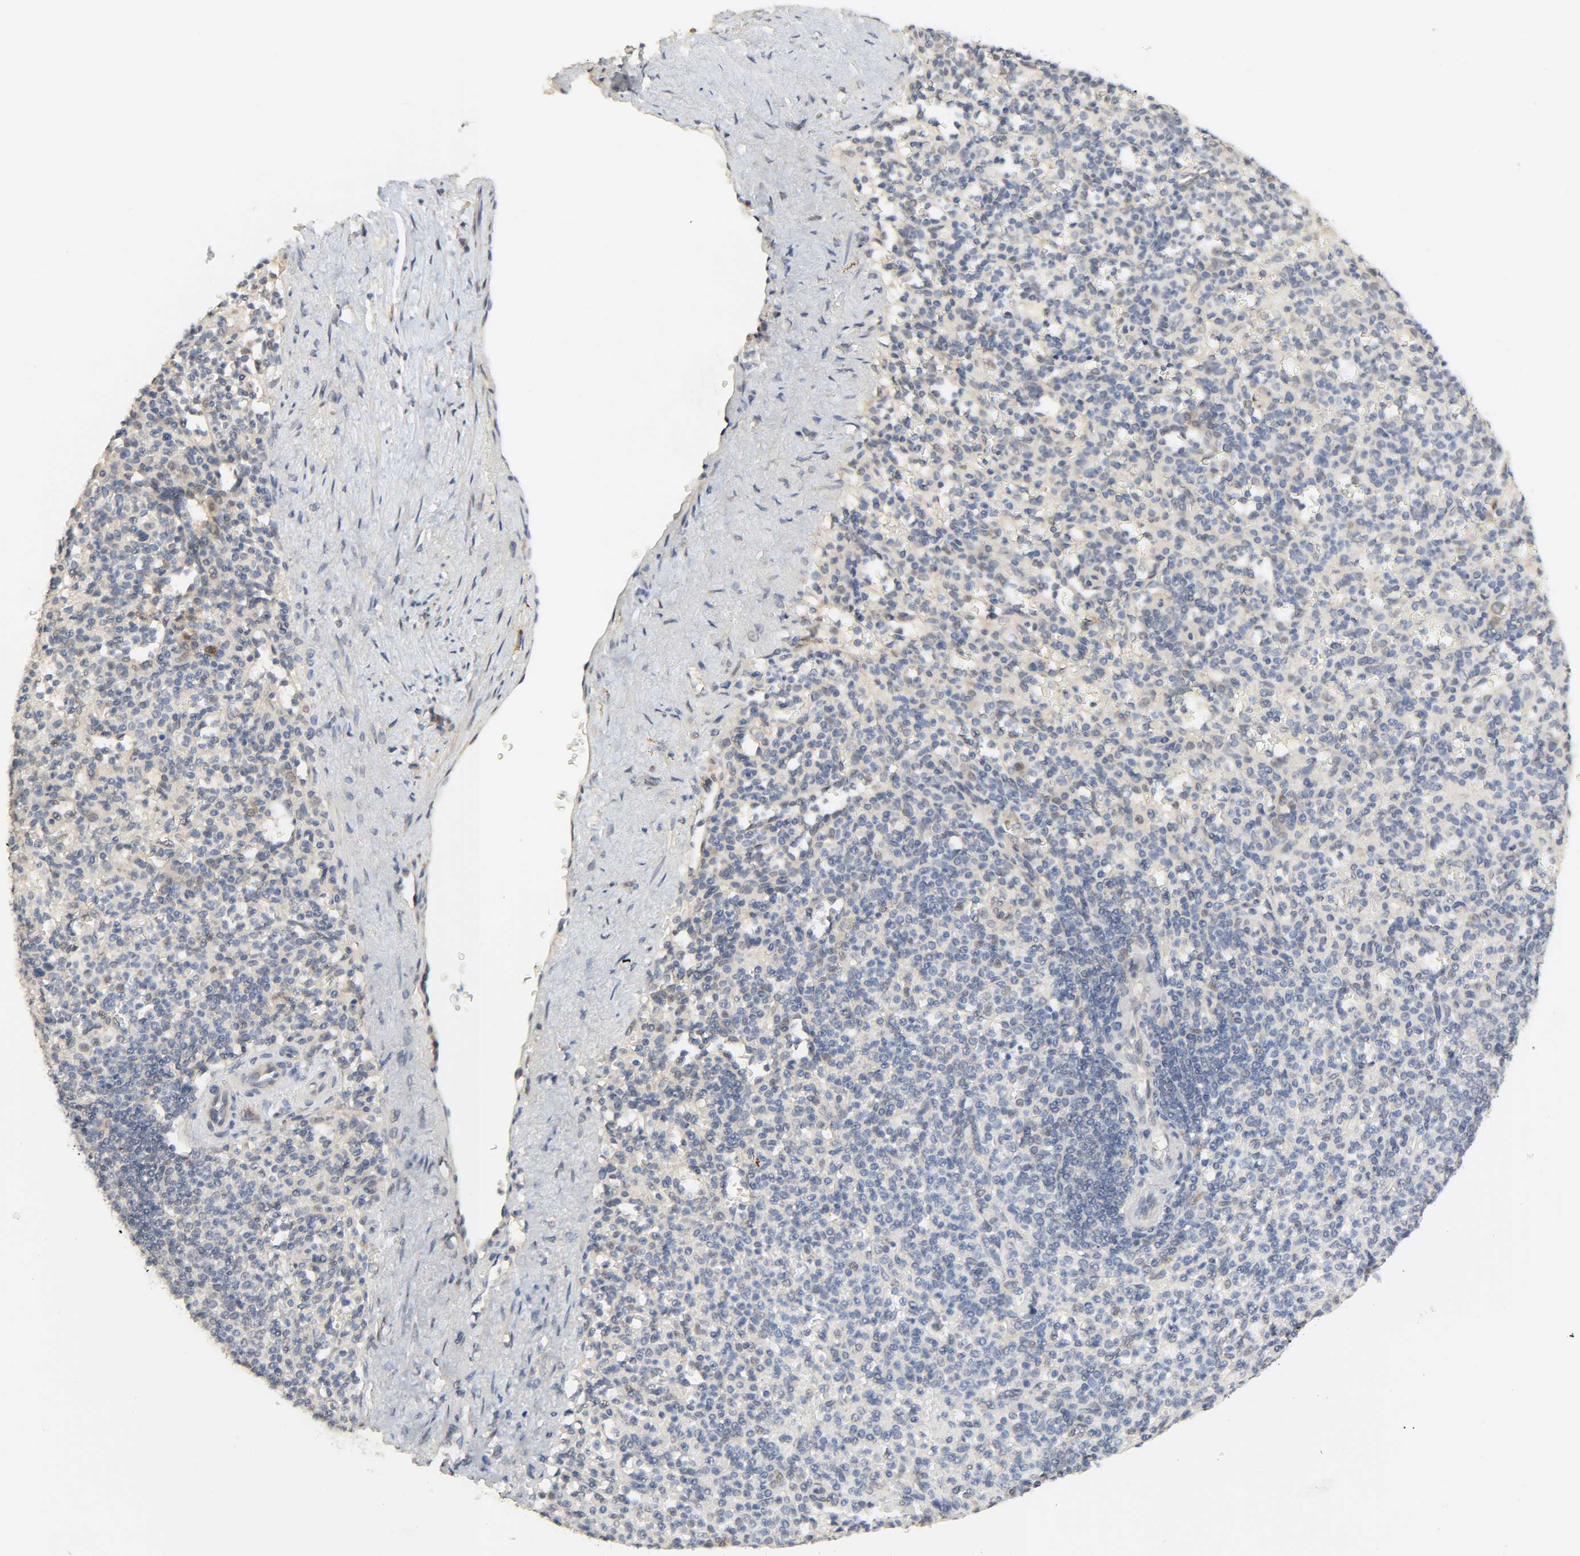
{"staining": {"intensity": "negative", "quantity": "none", "location": "none"}, "tissue": "spleen", "cell_type": "Cells in red pulp", "image_type": "normal", "snomed": [{"axis": "morphology", "description": "Normal tissue, NOS"}, {"axis": "topography", "description": "Spleen"}], "caption": "DAB immunohistochemical staining of normal spleen reveals no significant staining in cells in red pulp.", "gene": "ACSS2", "patient": {"sex": "female", "age": 74}}